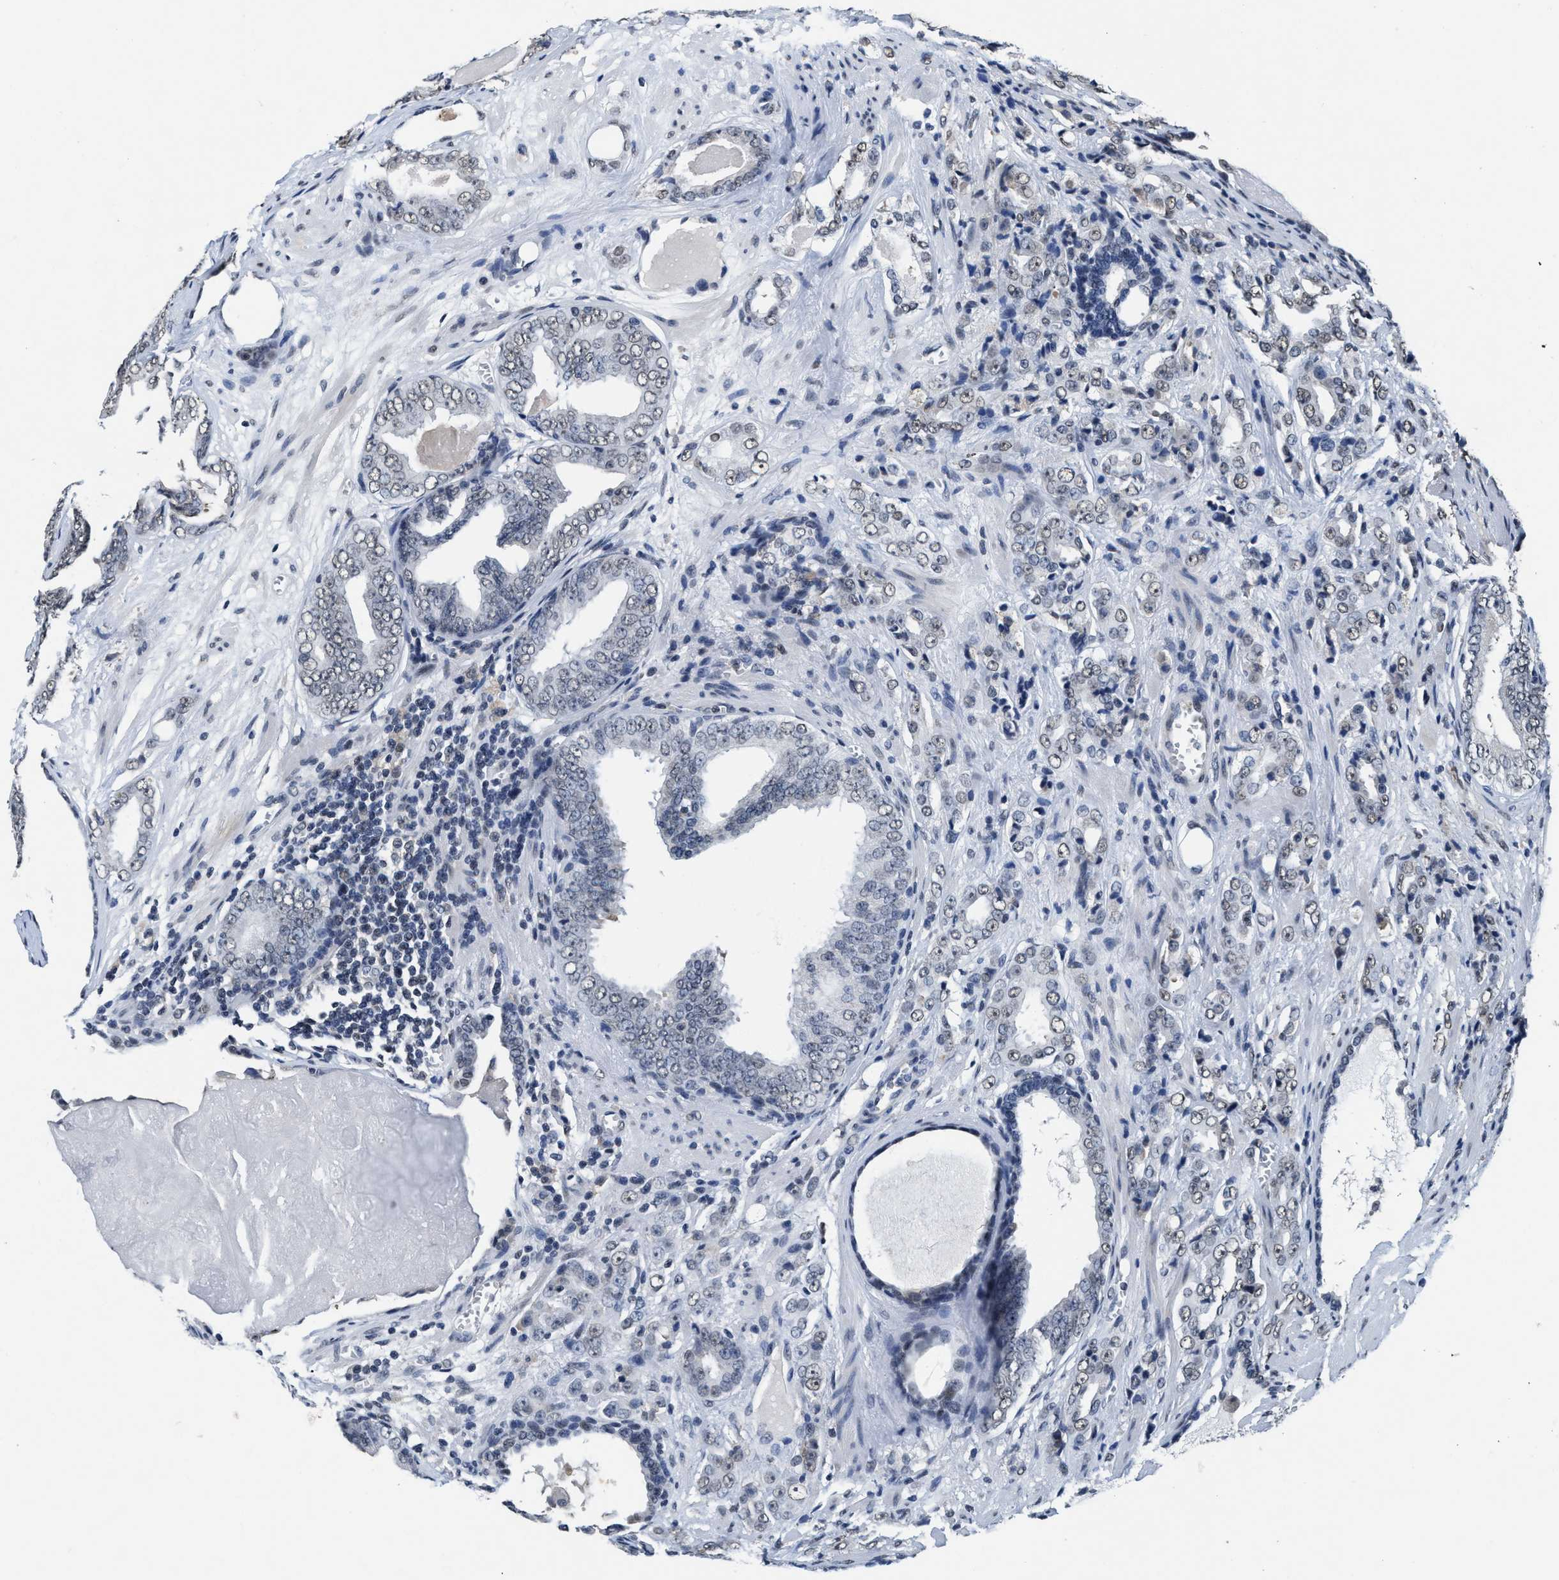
{"staining": {"intensity": "weak", "quantity": "<25%", "location": "nuclear"}, "tissue": "prostate cancer", "cell_type": "Tumor cells", "image_type": "cancer", "snomed": [{"axis": "morphology", "description": "Adenocarcinoma, Medium grade"}, {"axis": "topography", "description": "Prostate"}], "caption": "DAB (3,3'-diaminobenzidine) immunohistochemical staining of human prostate cancer shows no significant positivity in tumor cells.", "gene": "SUPT16H", "patient": {"sex": "male", "age": 79}}